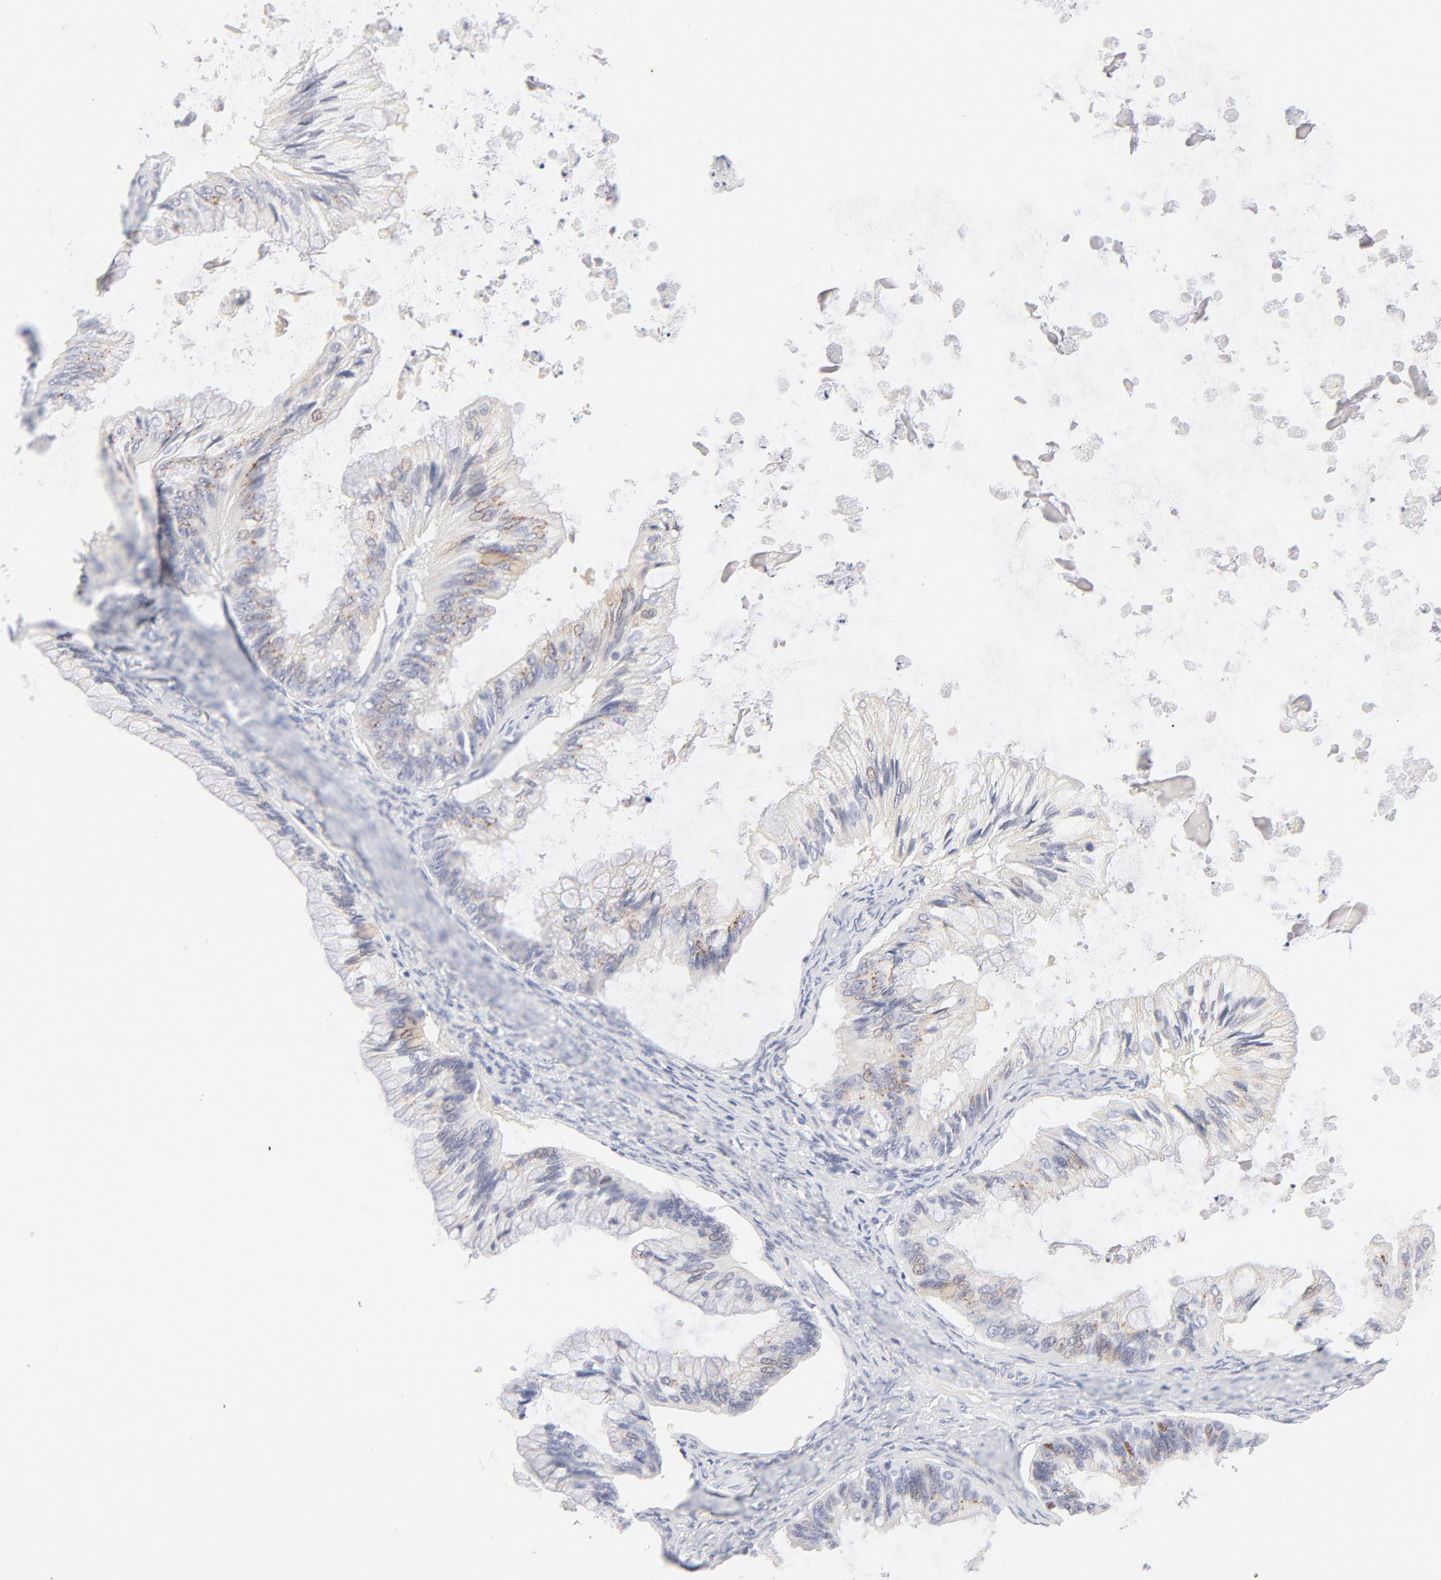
{"staining": {"intensity": "weak", "quantity": "25%-75%", "location": "cytoplasmic/membranous"}, "tissue": "ovarian cancer", "cell_type": "Tumor cells", "image_type": "cancer", "snomed": [{"axis": "morphology", "description": "Cystadenocarcinoma, mucinous, NOS"}, {"axis": "topography", "description": "Ovary"}], "caption": "Ovarian mucinous cystadenocarcinoma stained with a protein marker exhibits weak staining in tumor cells.", "gene": "NKX2-2", "patient": {"sex": "female", "age": 57}}